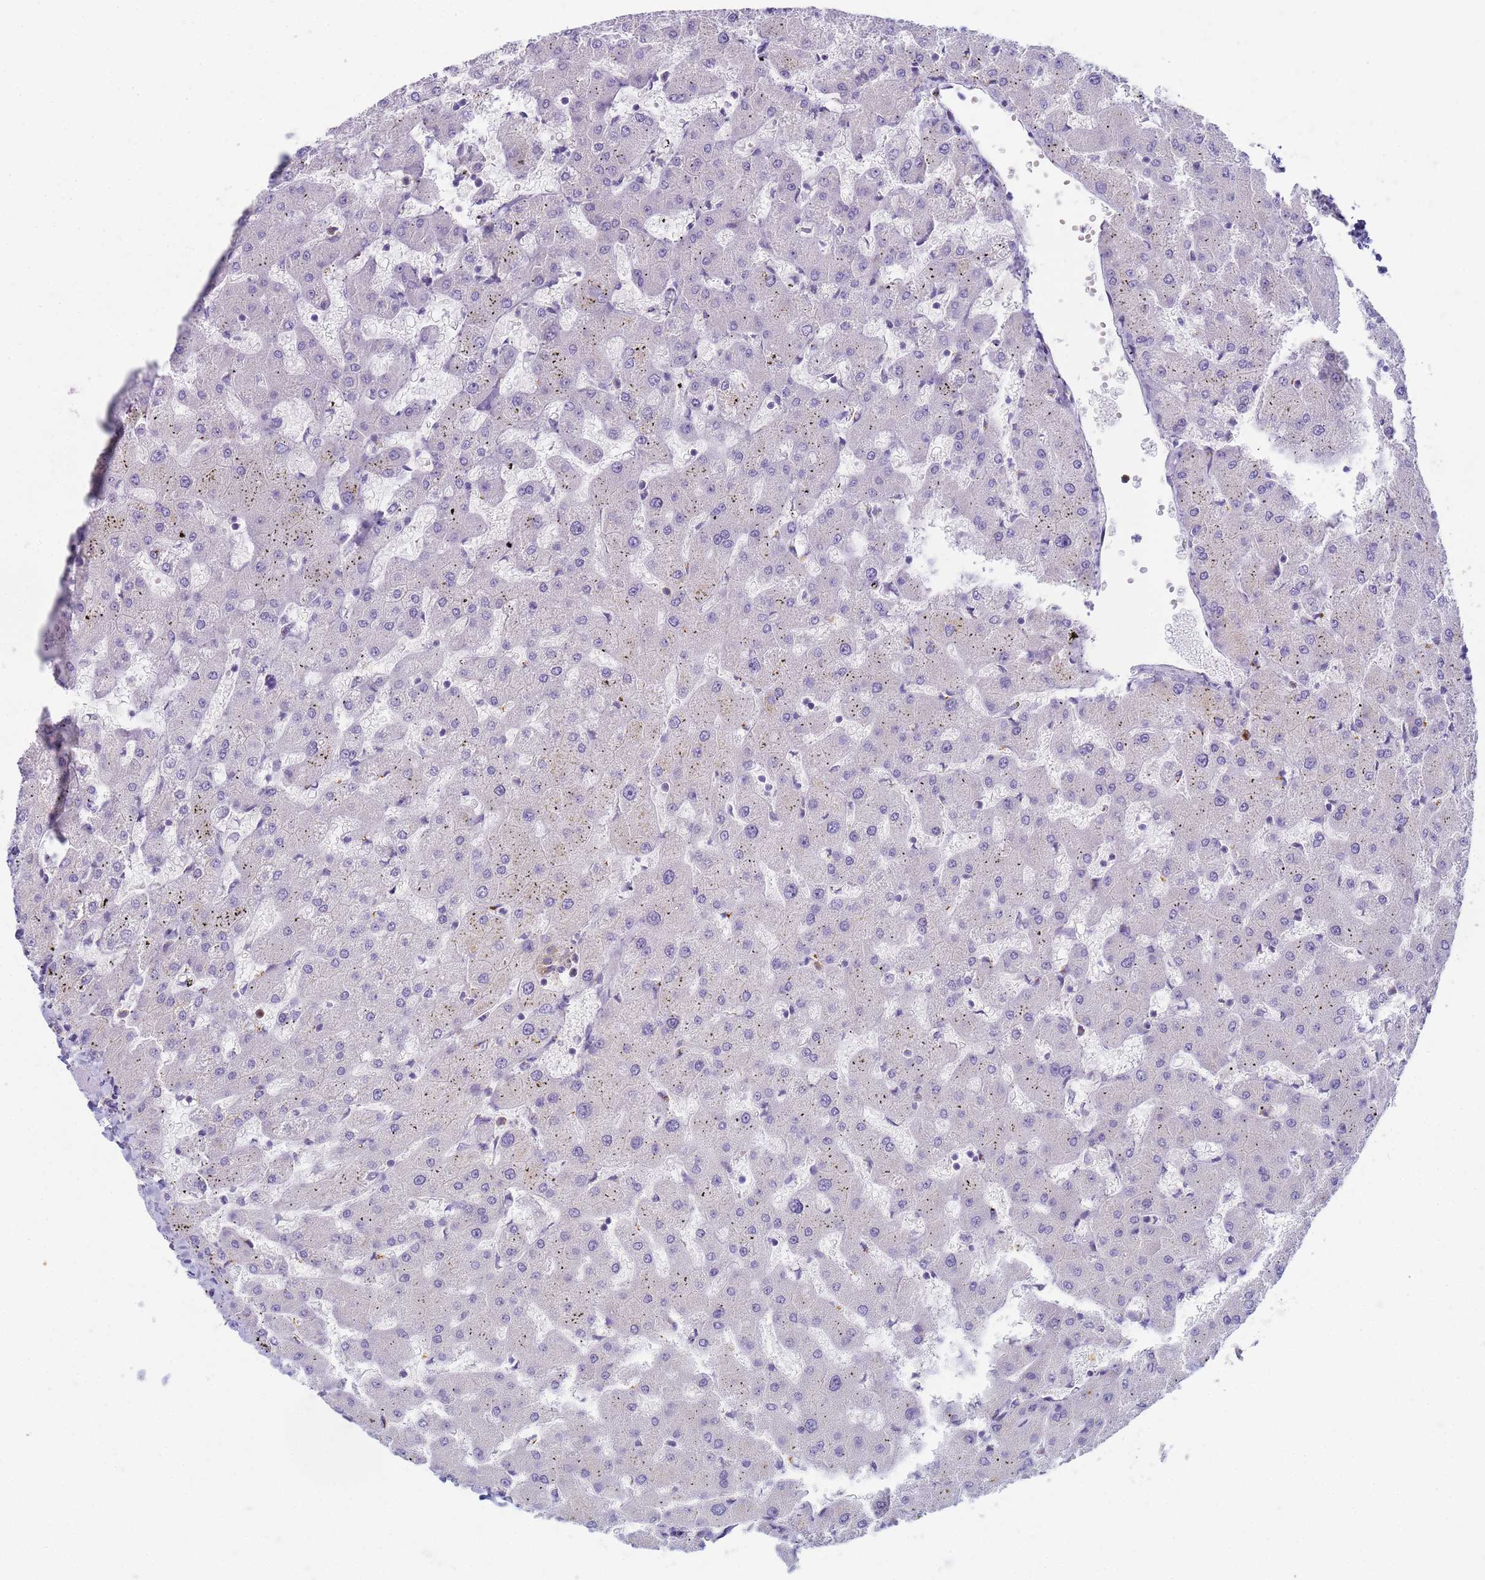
{"staining": {"intensity": "negative", "quantity": "none", "location": "none"}, "tissue": "liver", "cell_type": "Cholangiocytes", "image_type": "normal", "snomed": [{"axis": "morphology", "description": "Normal tissue, NOS"}, {"axis": "topography", "description": "Liver"}], "caption": "Histopathology image shows no protein positivity in cholangiocytes of normal liver. (IHC, brightfield microscopy, high magnification).", "gene": "CR1", "patient": {"sex": "female", "age": 63}}